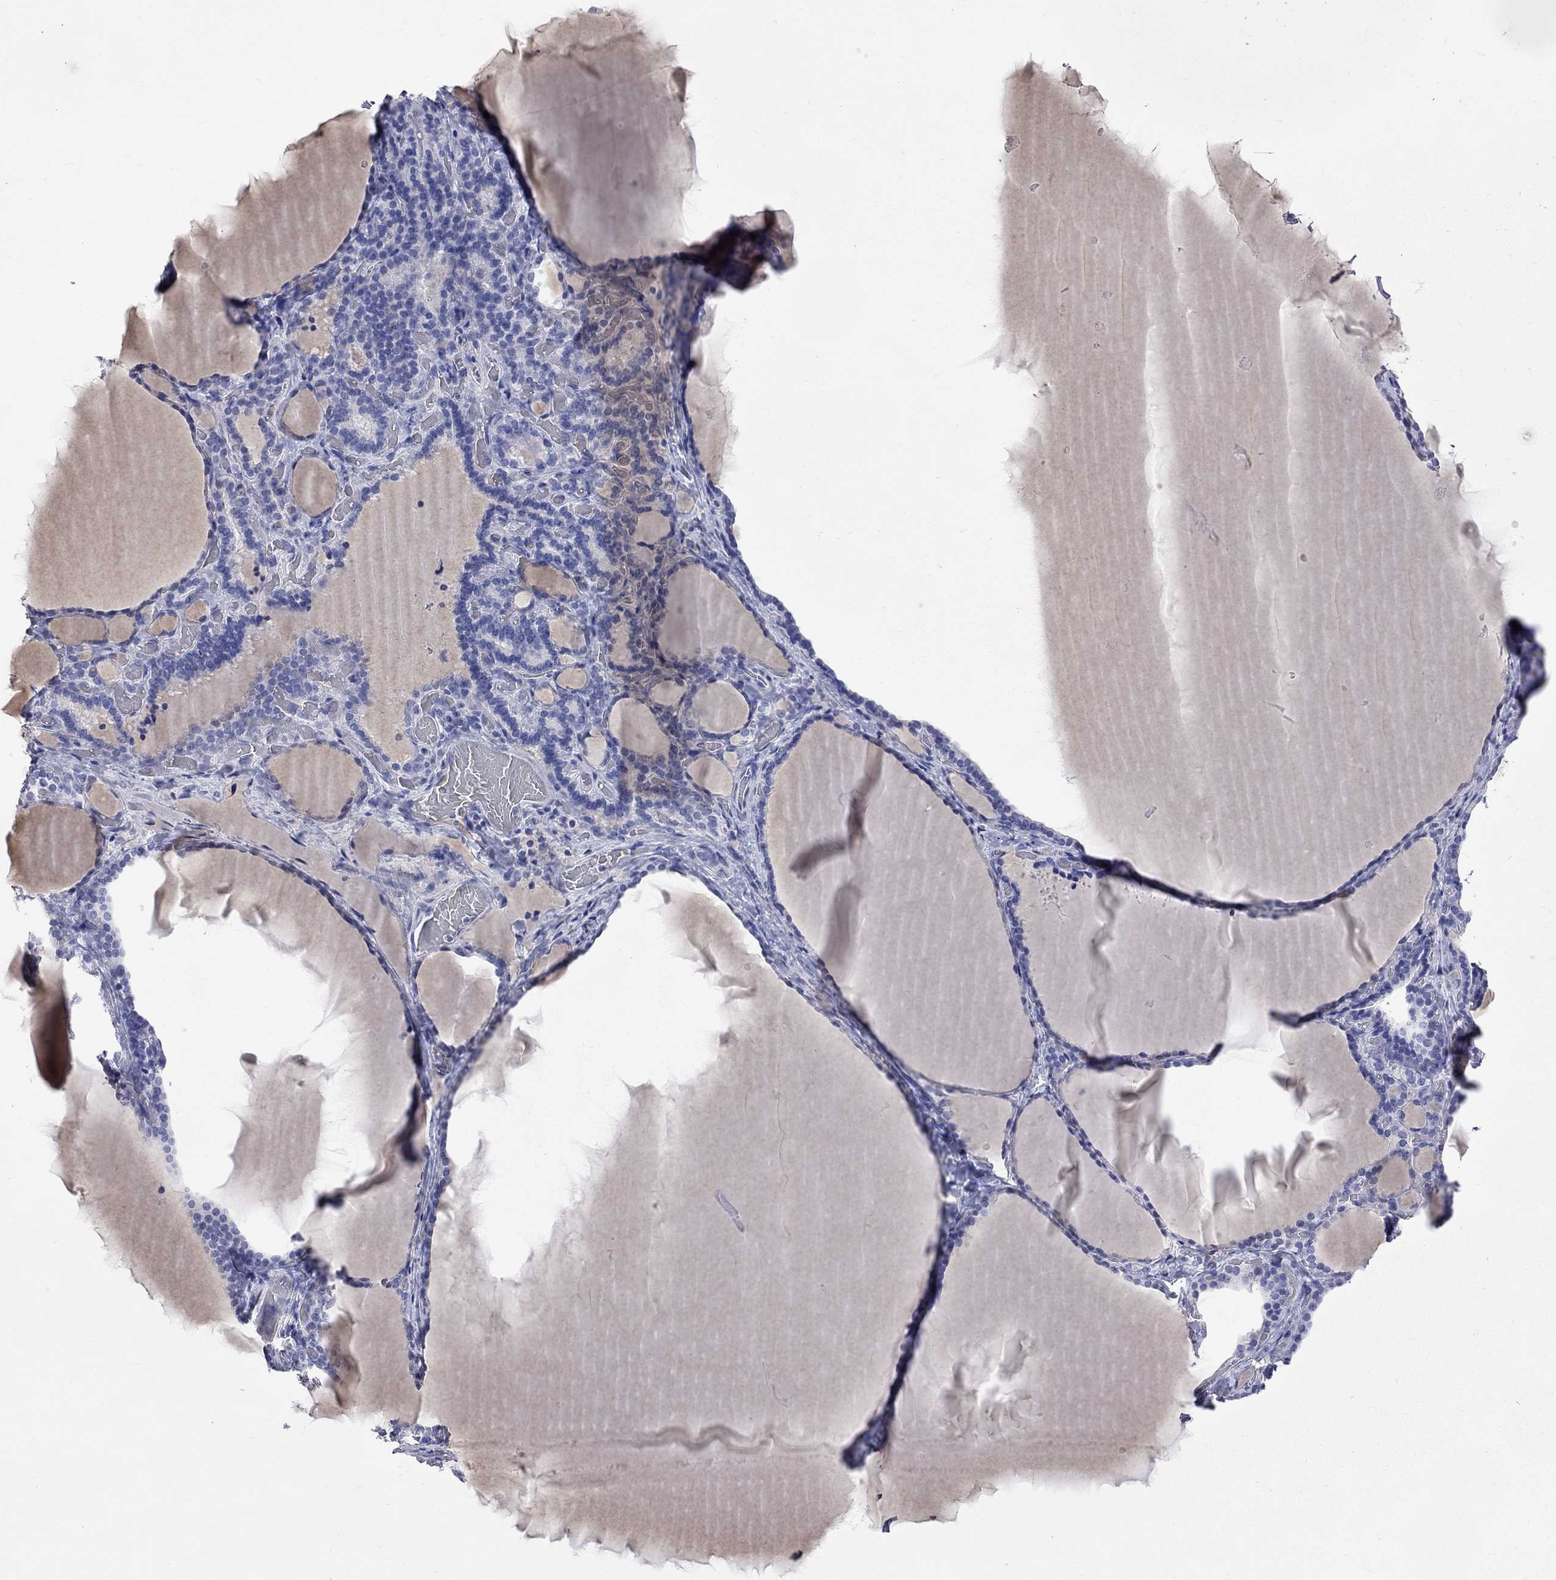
{"staining": {"intensity": "negative", "quantity": "none", "location": "none"}, "tissue": "thyroid gland", "cell_type": "Glandular cells", "image_type": "normal", "snomed": [{"axis": "morphology", "description": "Normal tissue, NOS"}, {"axis": "morphology", "description": "Hyperplasia, NOS"}, {"axis": "topography", "description": "Thyroid gland"}], "caption": "High power microscopy micrograph of an IHC photomicrograph of benign thyroid gland, revealing no significant positivity in glandular cells.", "gene": "KCND2", "patient": {"sex": "female", "age": 27}}